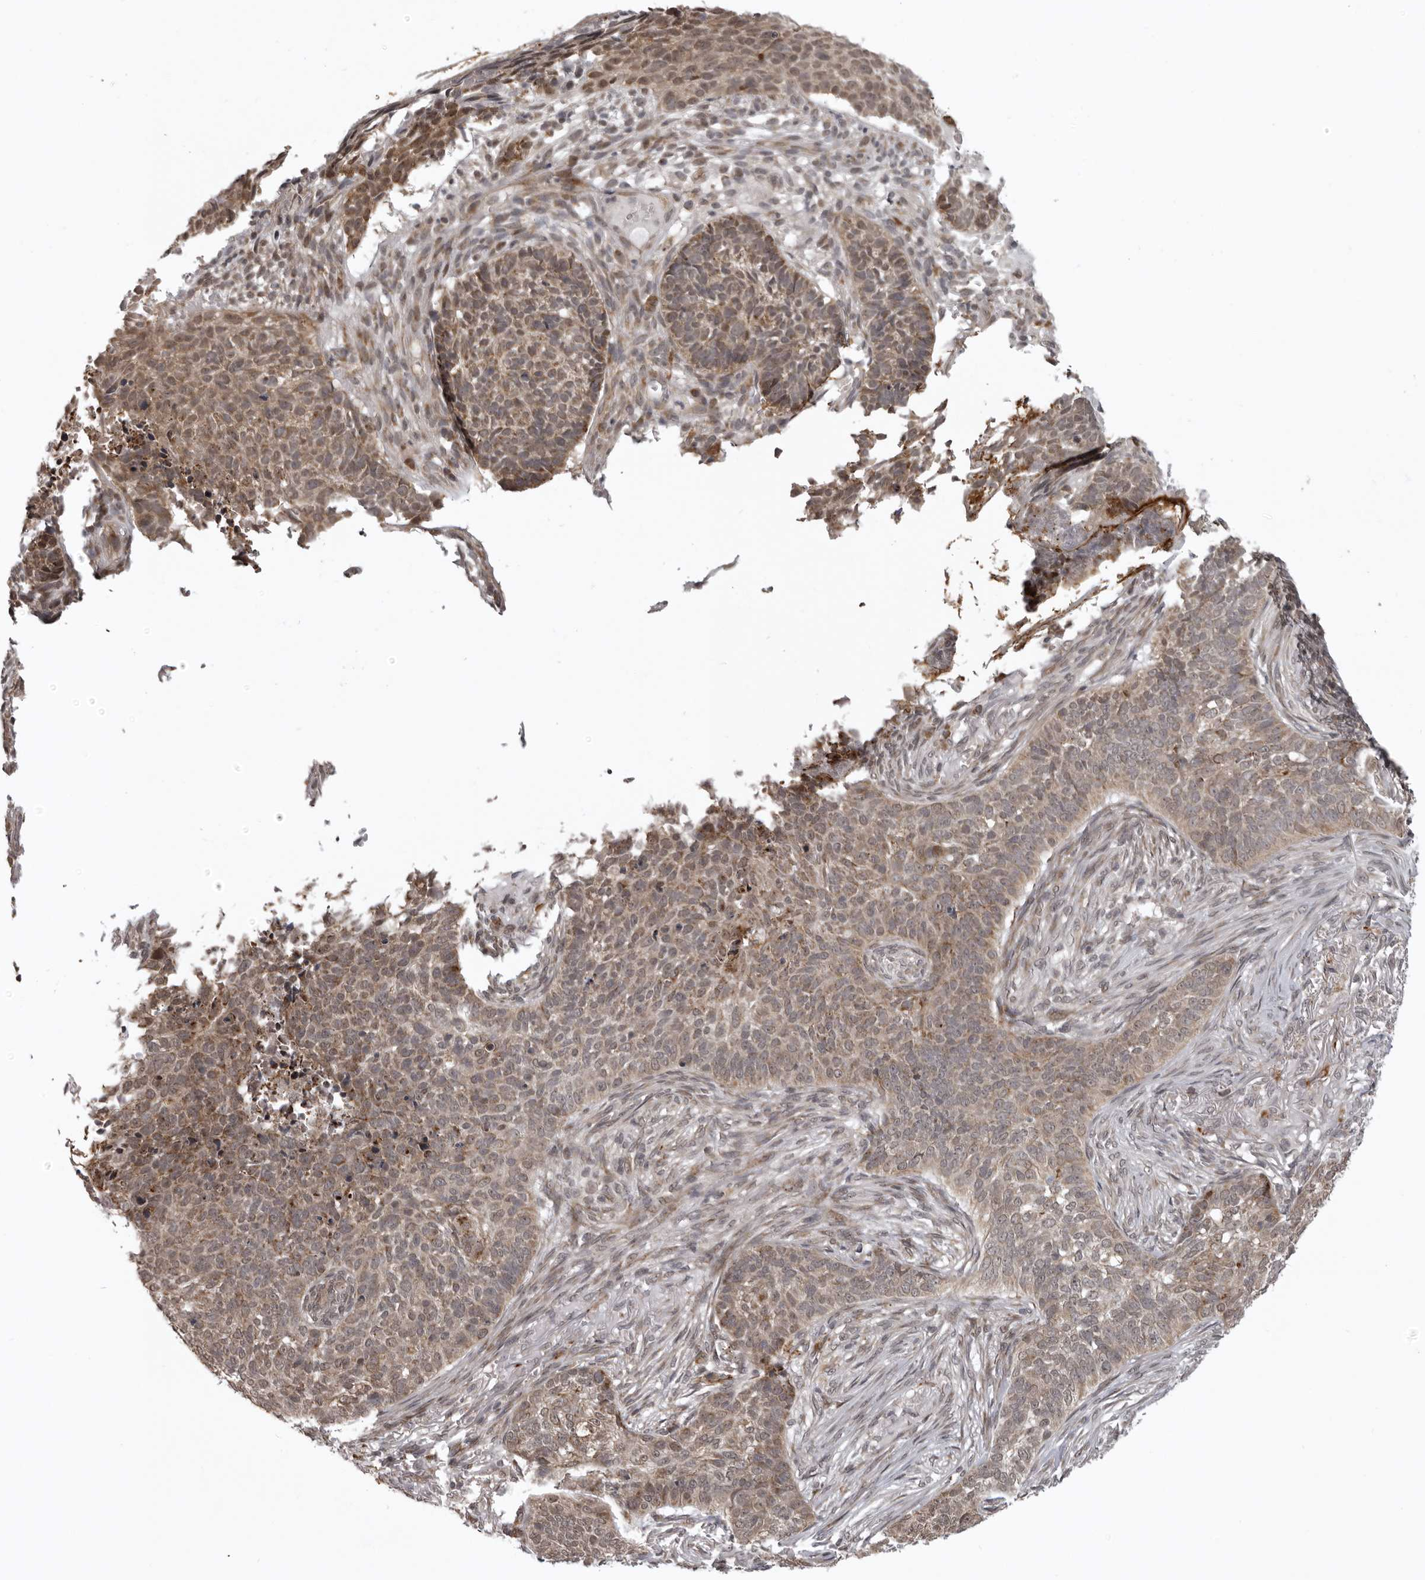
{"staining": {"intensity": "moderate", "quantity": ">75%", "location": "cytoplasmic/membranous"}, "tissue": "skin cancer", "cell_type": "Tumor cells", "image_type": "cancer", "snomed": [{"axis": "morphology", "description": "Basal cell carcinoma"}, {"axis": "topography", "description": "Skin"}], "caption": "DAB (3,3'-diaminobenzidine) immunohistochemical staining of human skin cancer exhibits moderate cytoplasmic/membranous protein expression in about >75% of tumor cells.", "gene": "C1orf109", "patient": {"sex": "male", "age": 85}}